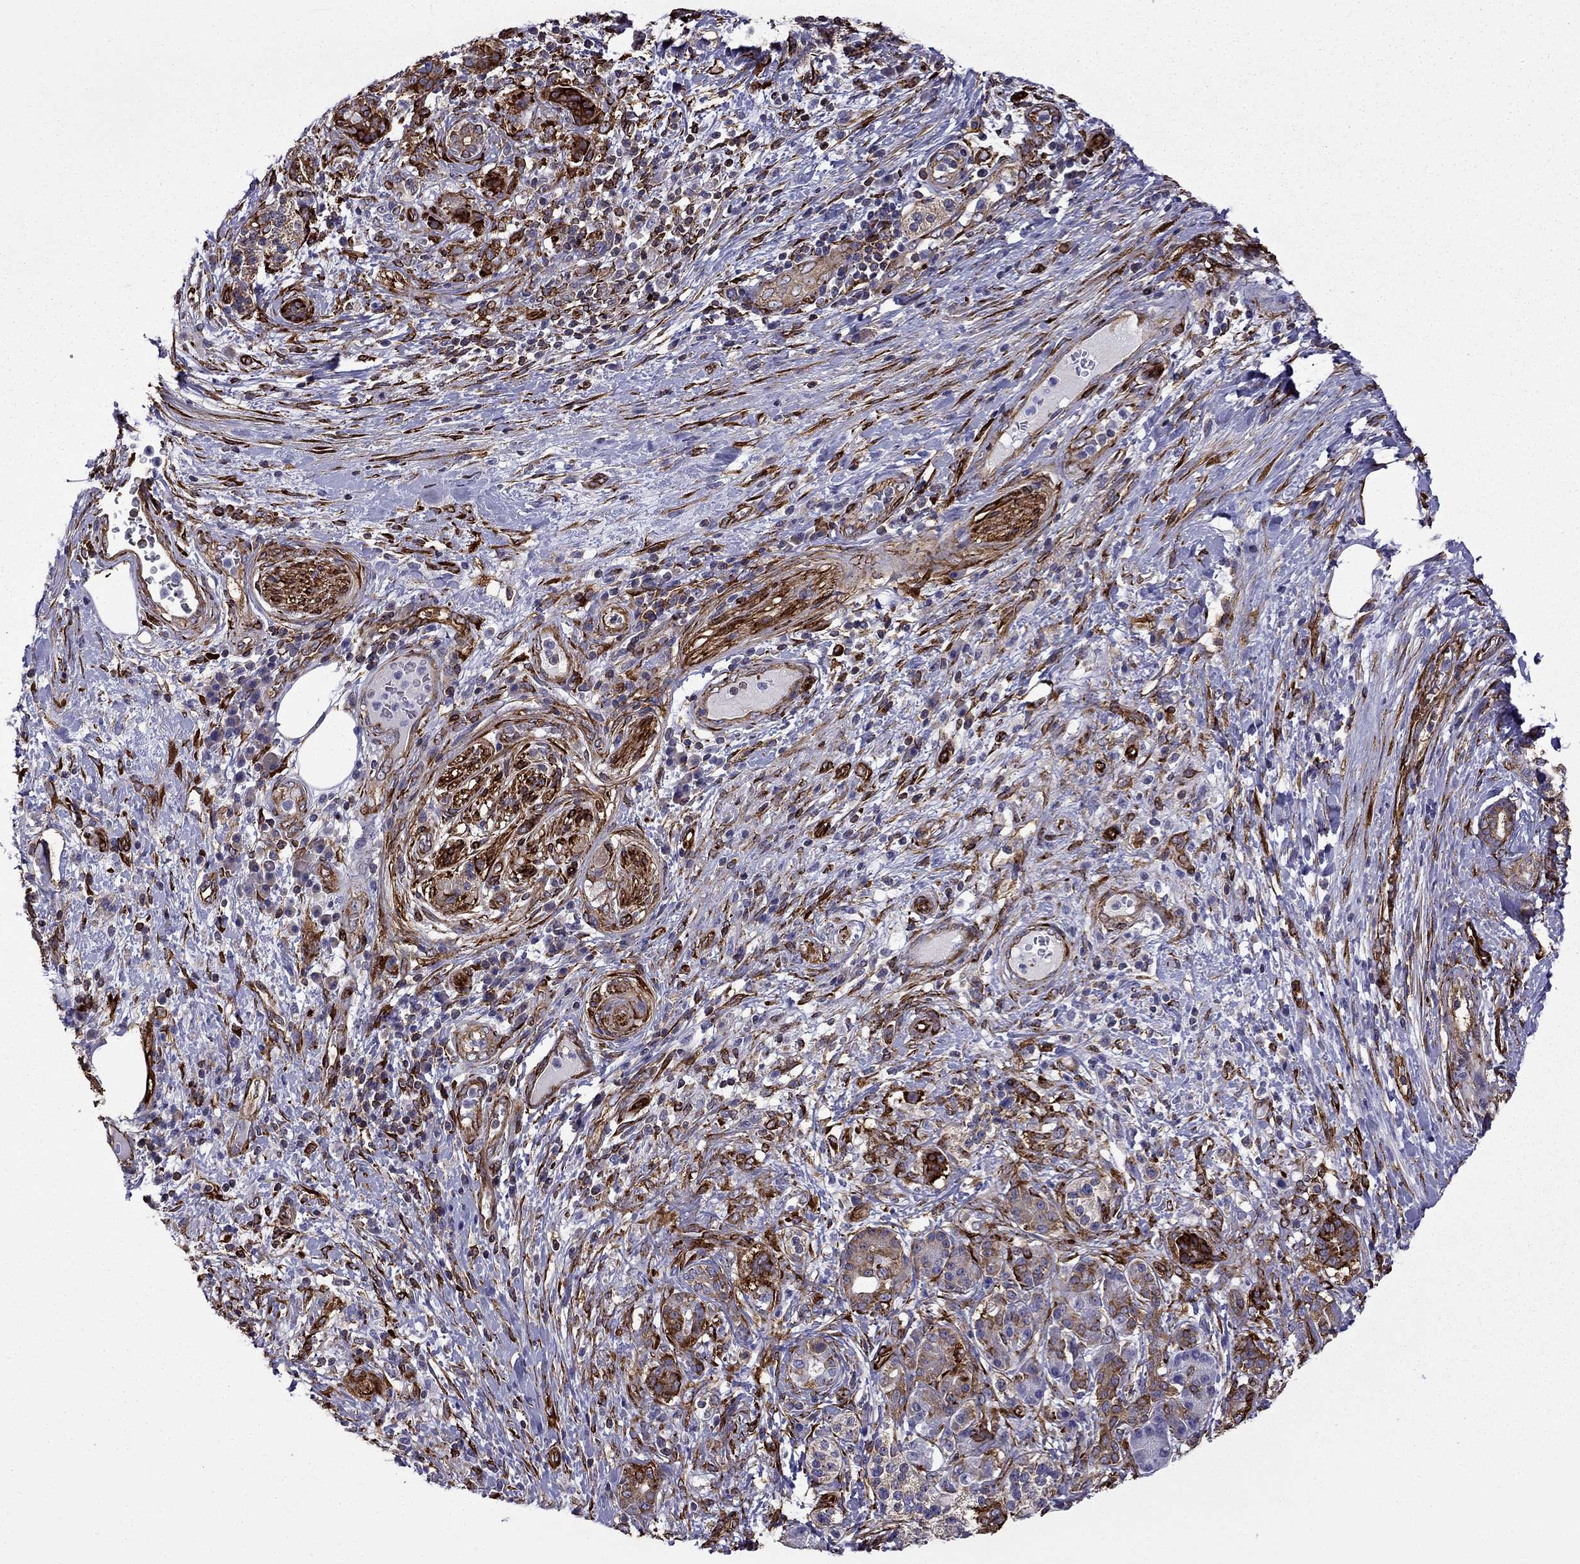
{"staining": {"intensity": "moderate", "quantity": ">75%", "location": "cytoplasmic/membranous"}, "tissue": "pancreatic cancer", "cell_type": "Tumor cells", "image_type": "cancer", "snomed": [{"axis": "morphology", "description": "Adenocarcinoma, NOS"}, {"axis": "topography", "description": "Pancreas"}], "caption": "Pancreatic cancer (adenocarcinoma) was stained to show a protein in brown. There is medium levels of moderate cytoplasmic/membranous staining in approximately >75% of tumor cells. The staining is performed using DAB brown chromogen to label protein expression. The nuclei are counter-stained blue using hematoxylin.", "gene": "MAP4", "patient": {"sex": "female", "age": 73}}